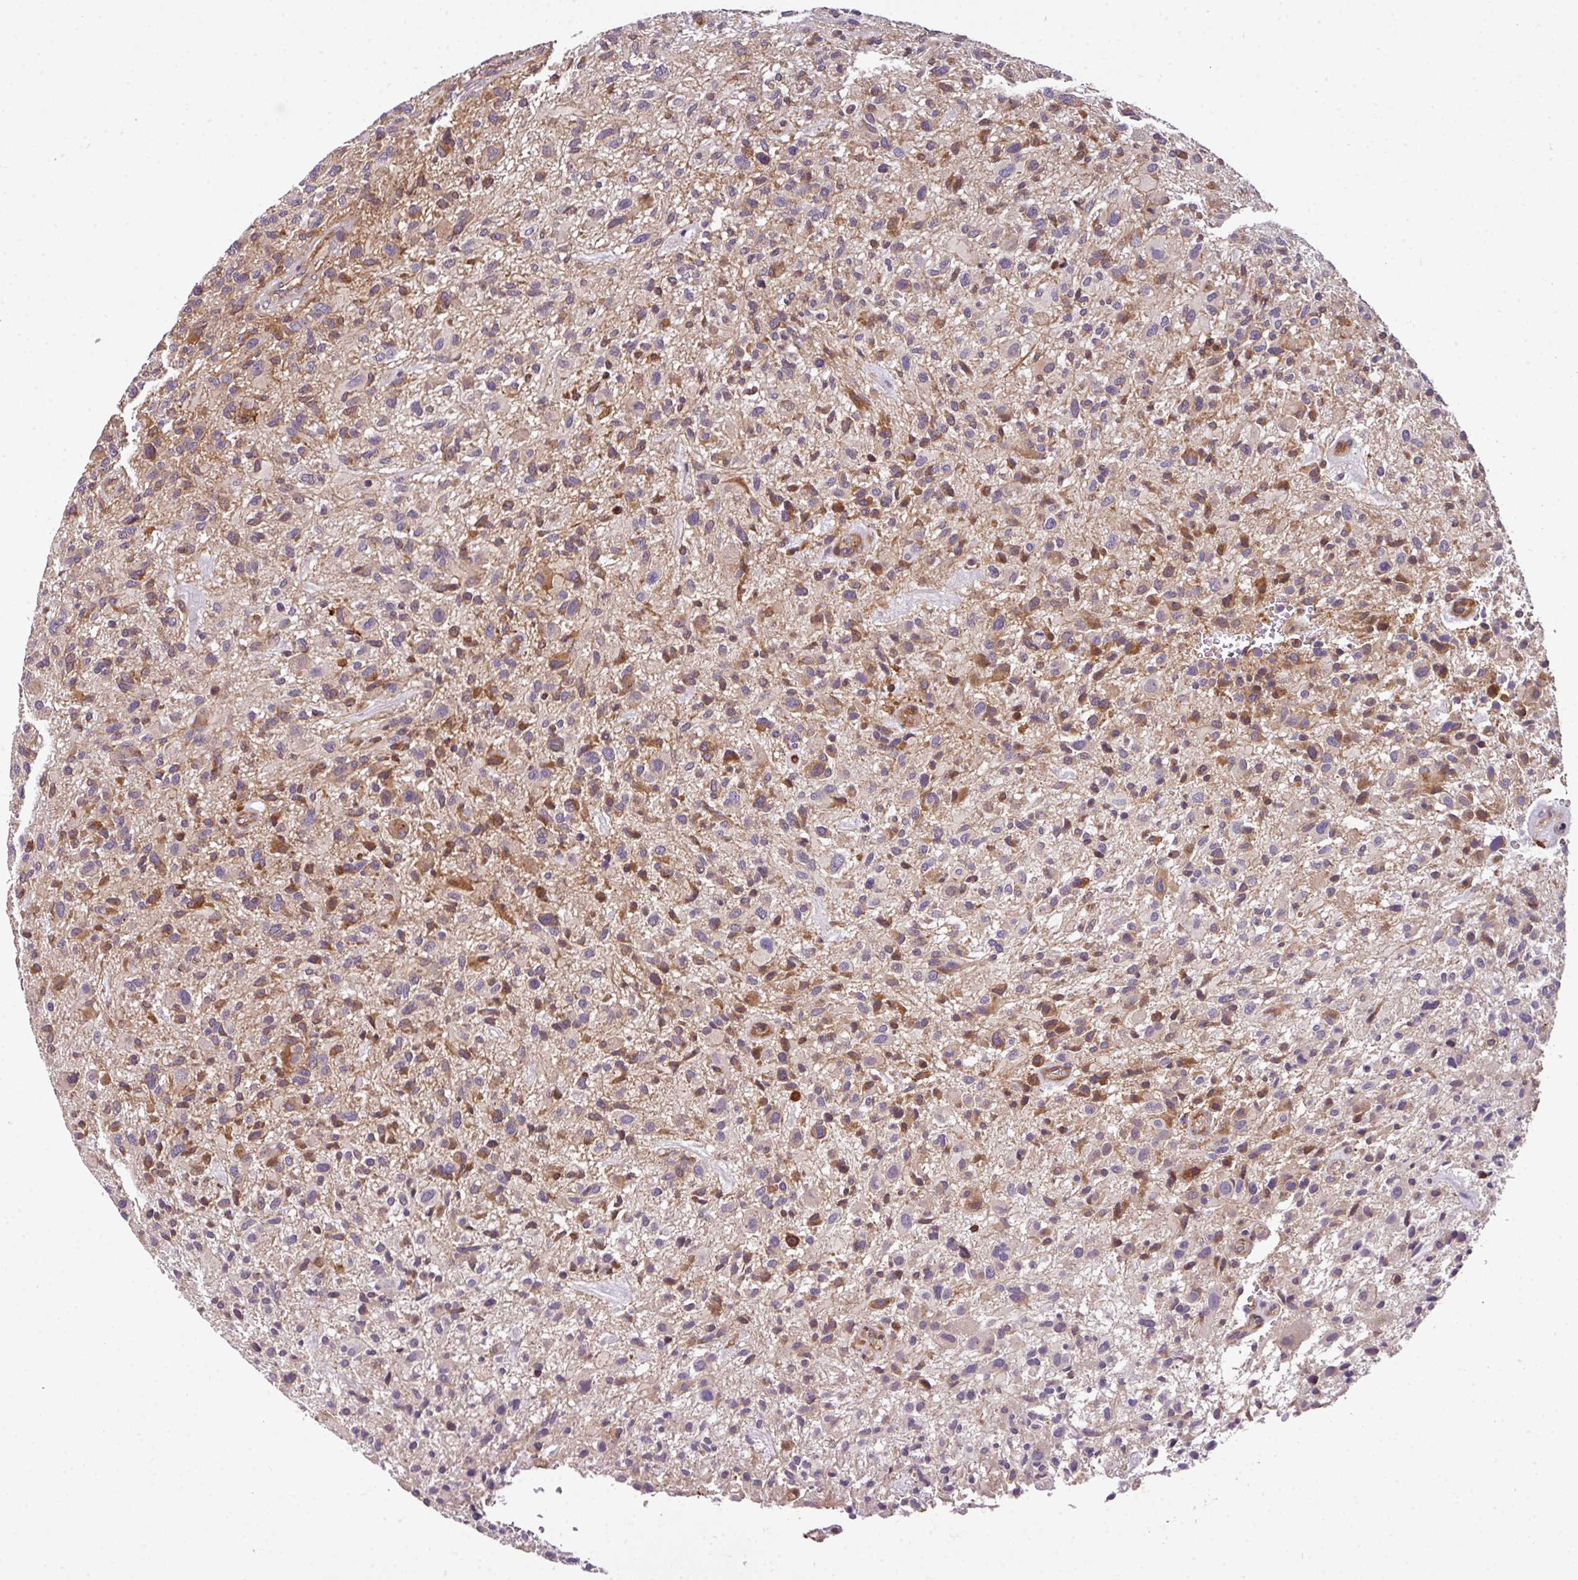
{"staining": {"intensity": "moderate", "quantity": "25%-75%", "location": "cytoplasmic/membranous"}, "tissue": "glioma", "cell_type": "Tumor cells", "image_type": "cancer", "snomed": [{"axis": "morphology", "description": "Glioma, malignant, High grade"}, {"axis": "topography", "description": "Brain"}], "caption": "A brown stain shows moderate cytoplasmic/membranous expression of a protein in human high-grade glioma (malignant) tumor cells. The staining is performed using DAB brown chromogen to label protein expression. The nuclei are counter-stained blue using hematoxylin.", "gene": "CASS4", "patient": {"sex": "male", "age": 47}}